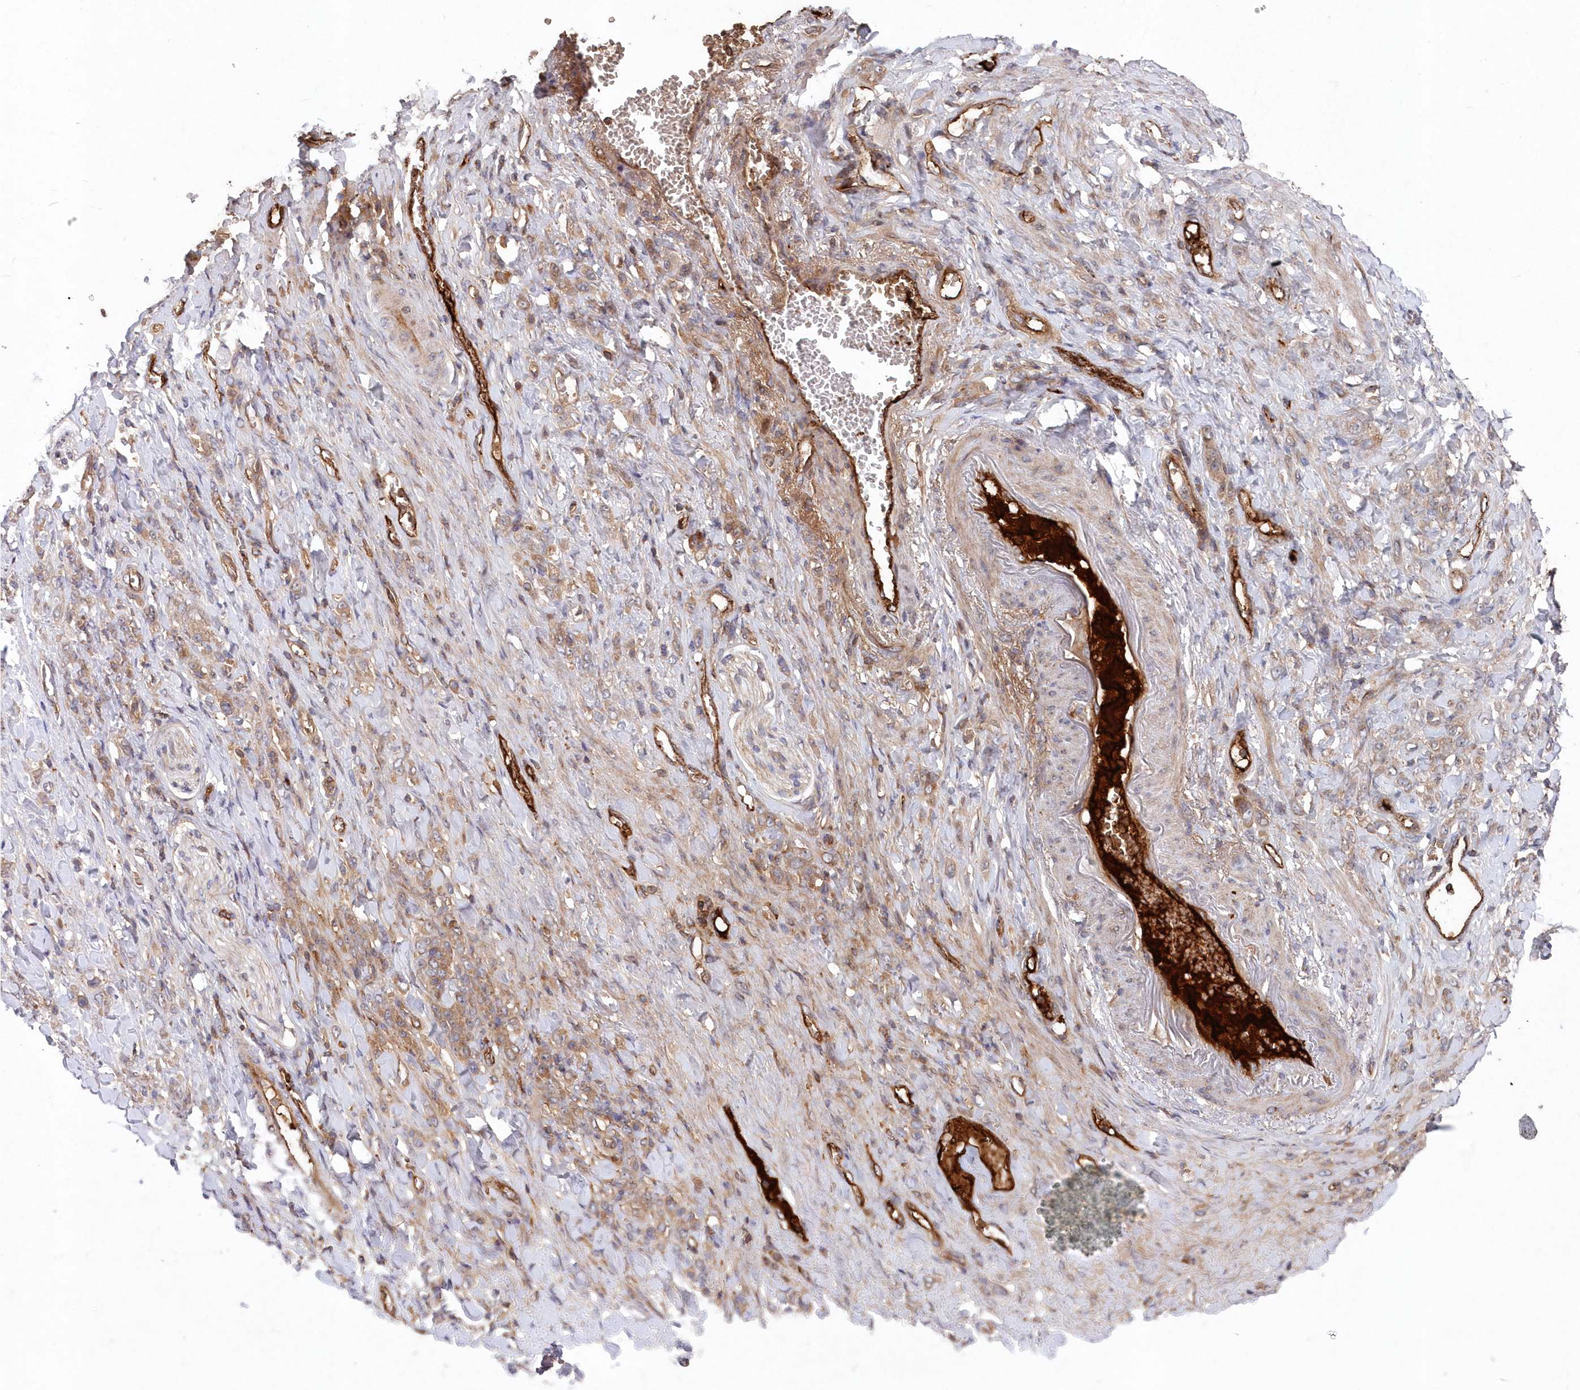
{"staining": {"intensity": "weak", "quantity": ">75%", "location": "cytoplasmic/membranous"}, "tissue": "stomach cancer", "cell_type": "Tumor cells", "image_type": "cancer", "snomed": [{"axis": "morphology", "description": "Normal tissue, NOS"}, {"axis": "morphology", "description": "Adenocarcinoma, NOS"}, {"axis": "topography", "description": "Stomach"}], "caption": "Immunohistochemical staining of stomach cancer (adenocarcinoma) displays weak cytoplasmic/membranous protein positivity in about >75% of tumor cells. The protein is shown in brown color, while the nuclei are stained blue.", "gene": "ABHD14B", "patient": {"sex": "male", "age": 82}}